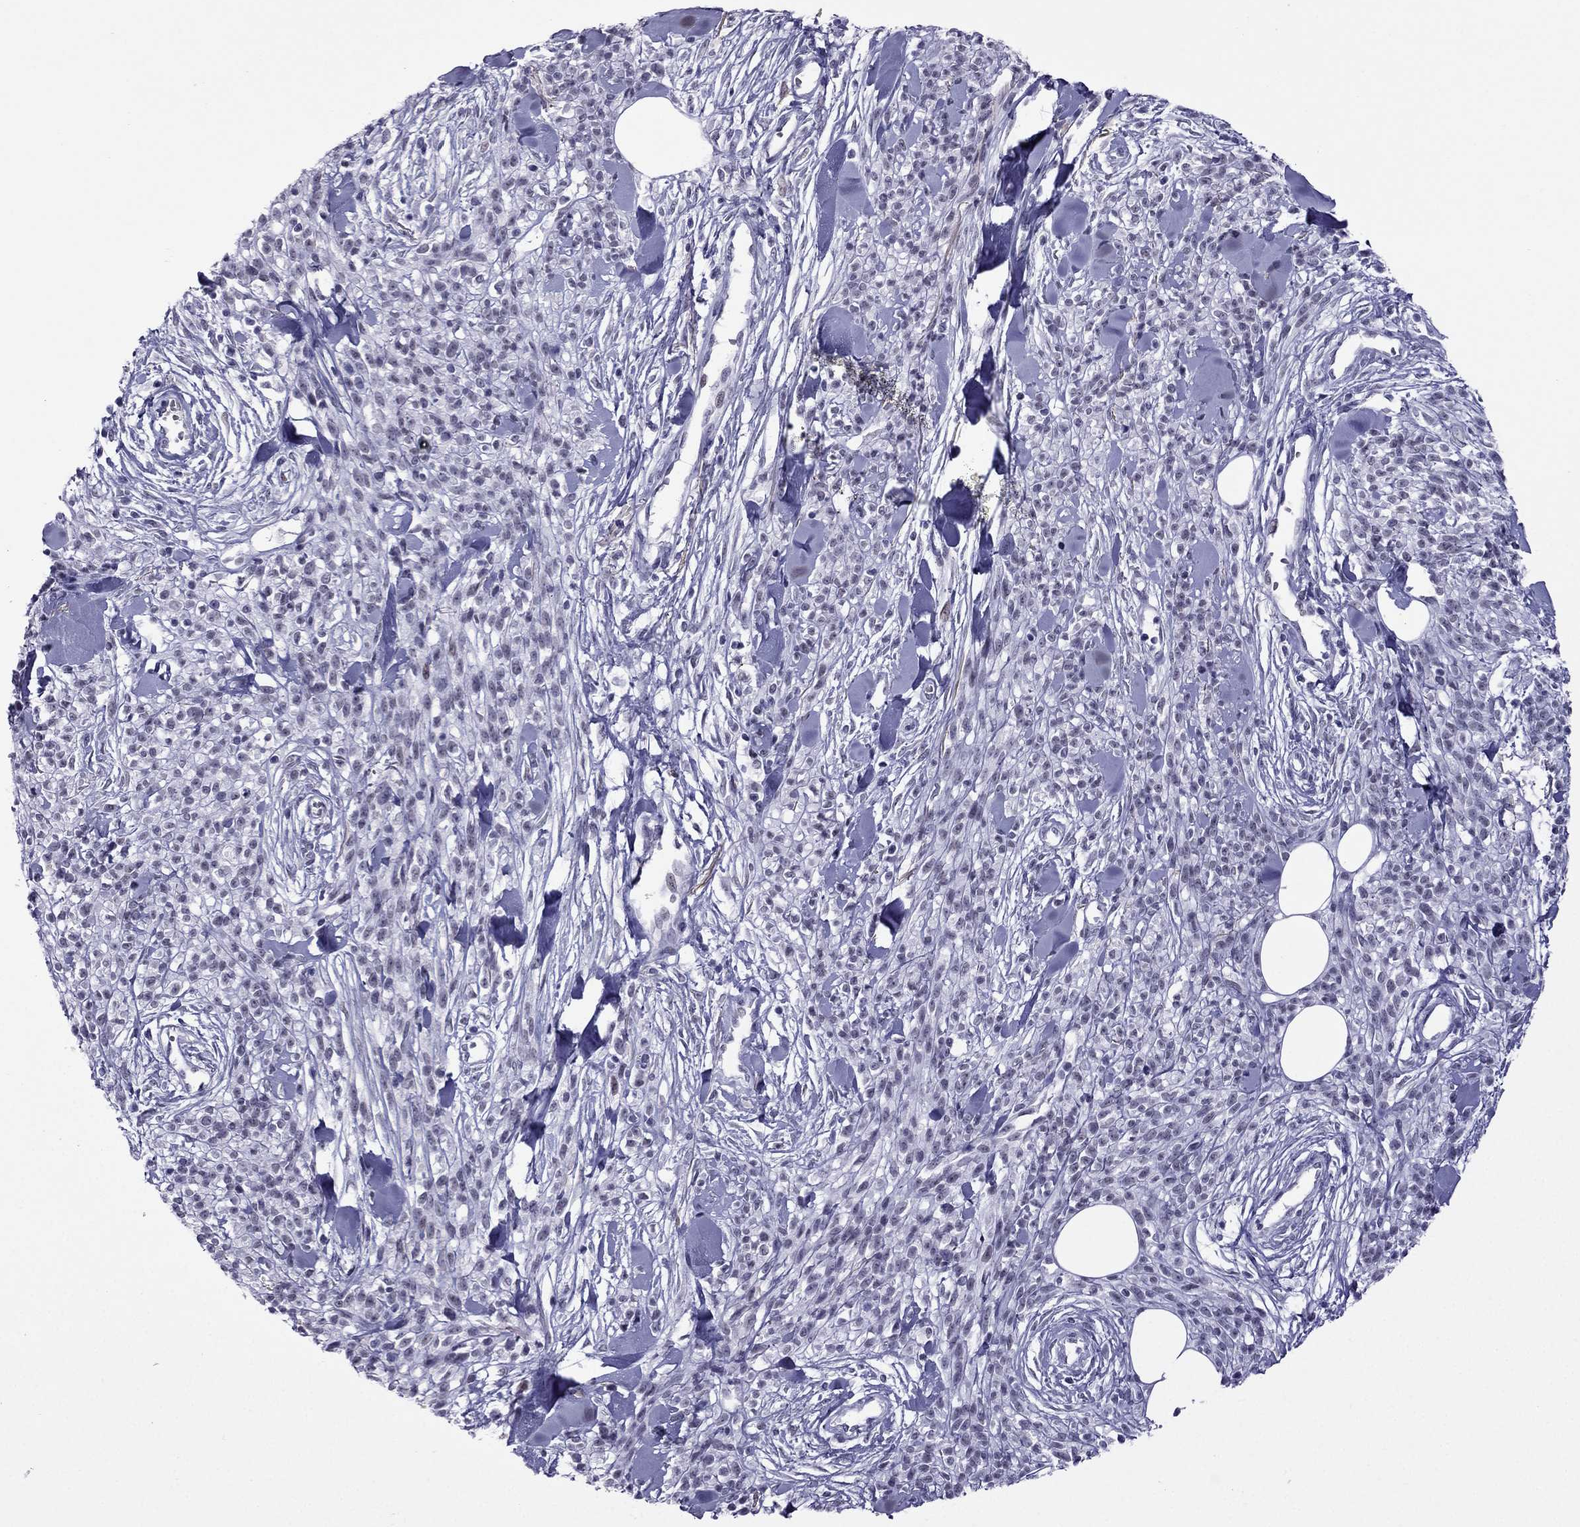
{"staining": {"intensity": "negative", "quantity": "none", "location": "none"}, "tissue": "melanoma", "cell_type": "Tumor cells", "image_type": "cancer", "snomed": [{"axis": "morphology", "description": "Malignant melanoma, NOS"}, {"axis": "topography", "description": "Skin"}, {"axis": "topography", "description": "Skin of trunk"}], "caption": "A high-resolution micrograph shows immunohistochemistry (IHC) staining of melanoma, which reveals no significant positivity in tumor cells. (Immunohistochemistry (ihc), brightfield microscopy, high magnification).", "gene": "MYLK3", "patient": {"sex": "male", "age": 74}}